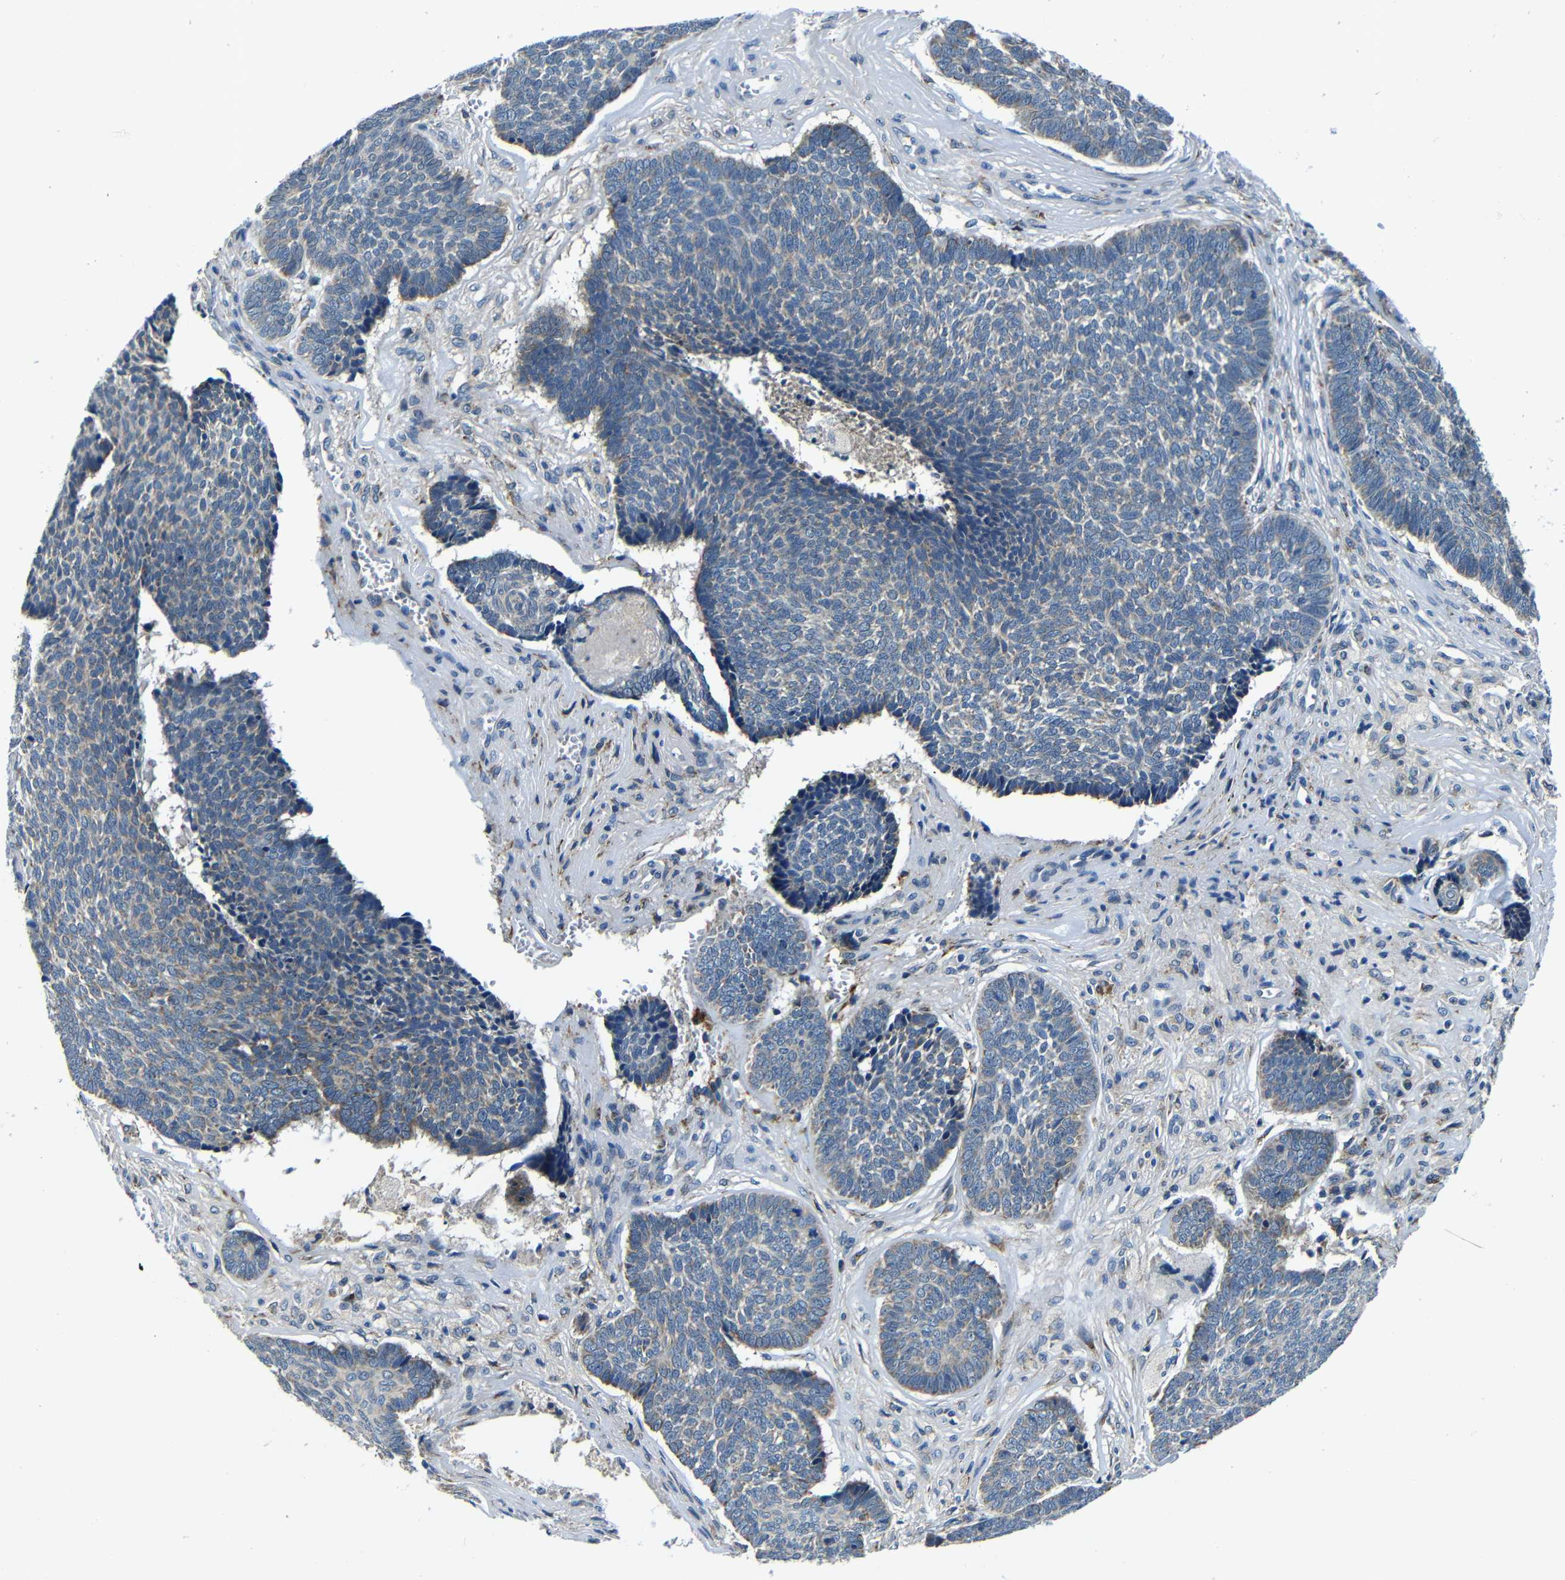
{"staining": {"intensity": "weak", "quantity": "25%-75%", "location": "cytoplasmic/membranous"}, "tissue": "skin cancer", "cell_type": "Tumor cells", "image_type": "cancer", "snomed": [{"axis": "morphology", "description": "Basal cell carcinoma"}, {"axis": "topography", "description": "Skin"}], "caption": "A low amount of weak cytoplasmic/membranous positivity is seen in about 25%-75% of tumor cells in basal cell carcinoma (skin) tissue. (Stains: DAB in brown, nuclei in blue, Microscopy: brightfield microscopy at high magnification).", "gene": "FKBP14", "patient": {"sex": "male", "age": 84}}